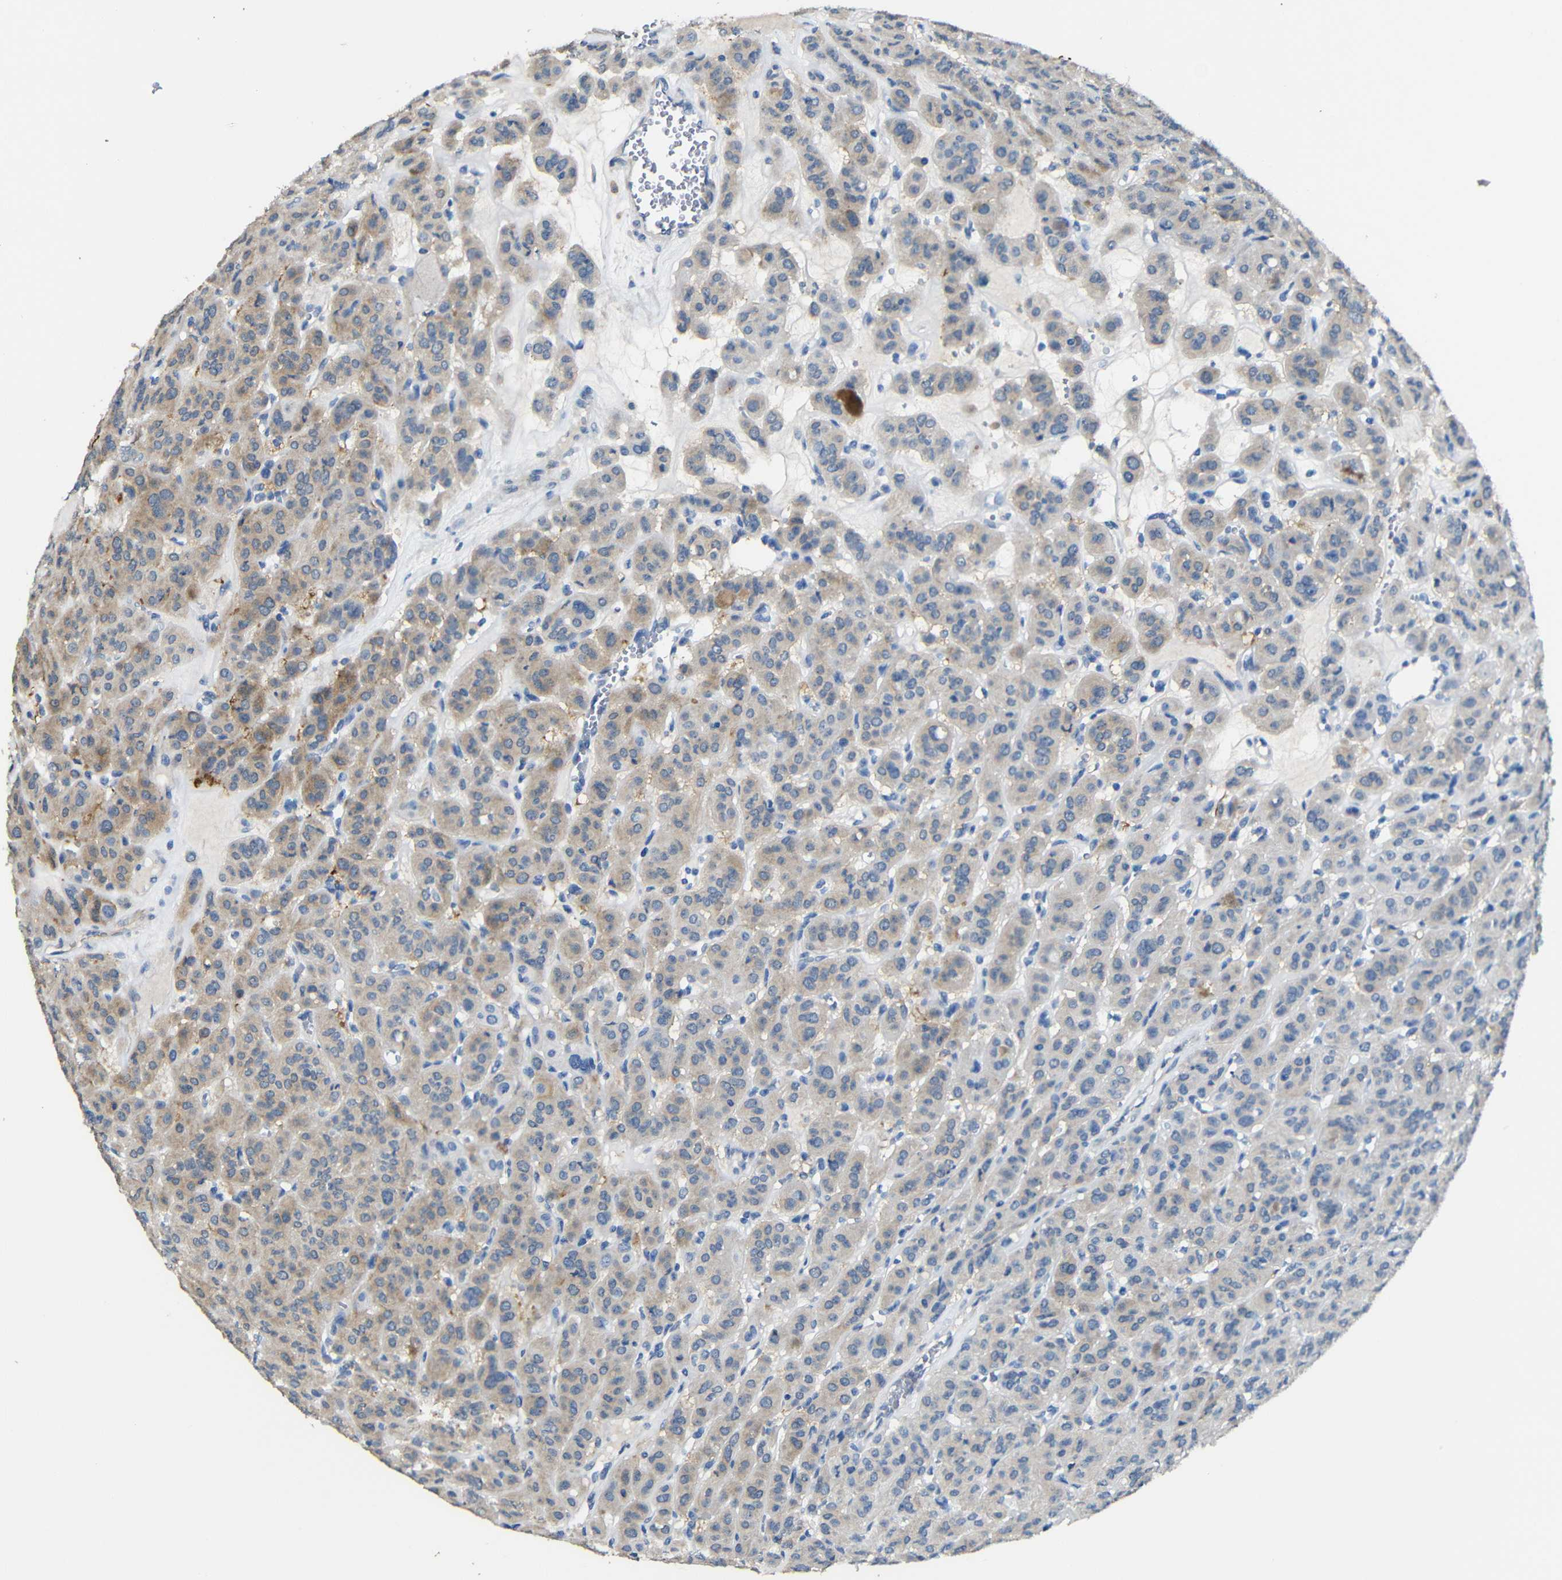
{"staining": {"intensity": "weak", "quantity": "25%-75%", "location": "cytoplasmic/membranous"}, "tissue": "thyroid cancer", "cell_type": "Tumor cells", "image_type": "cancer", "snomed": [{"axis": "morphology", "description": "Follicular adenoma carcinoma, NOS"}, {"axis": "topography", "description": "Thyroid gland"}], "caption": "A brown stain highlights weak cytoplasmic/membranous expression of a protein in human thyroid cancer tumor cells. The protein is shown in brown color, while the nuclei are stained blue.", "gene": "ACKR2", "patient": {"sex": "female", "age": 71}}